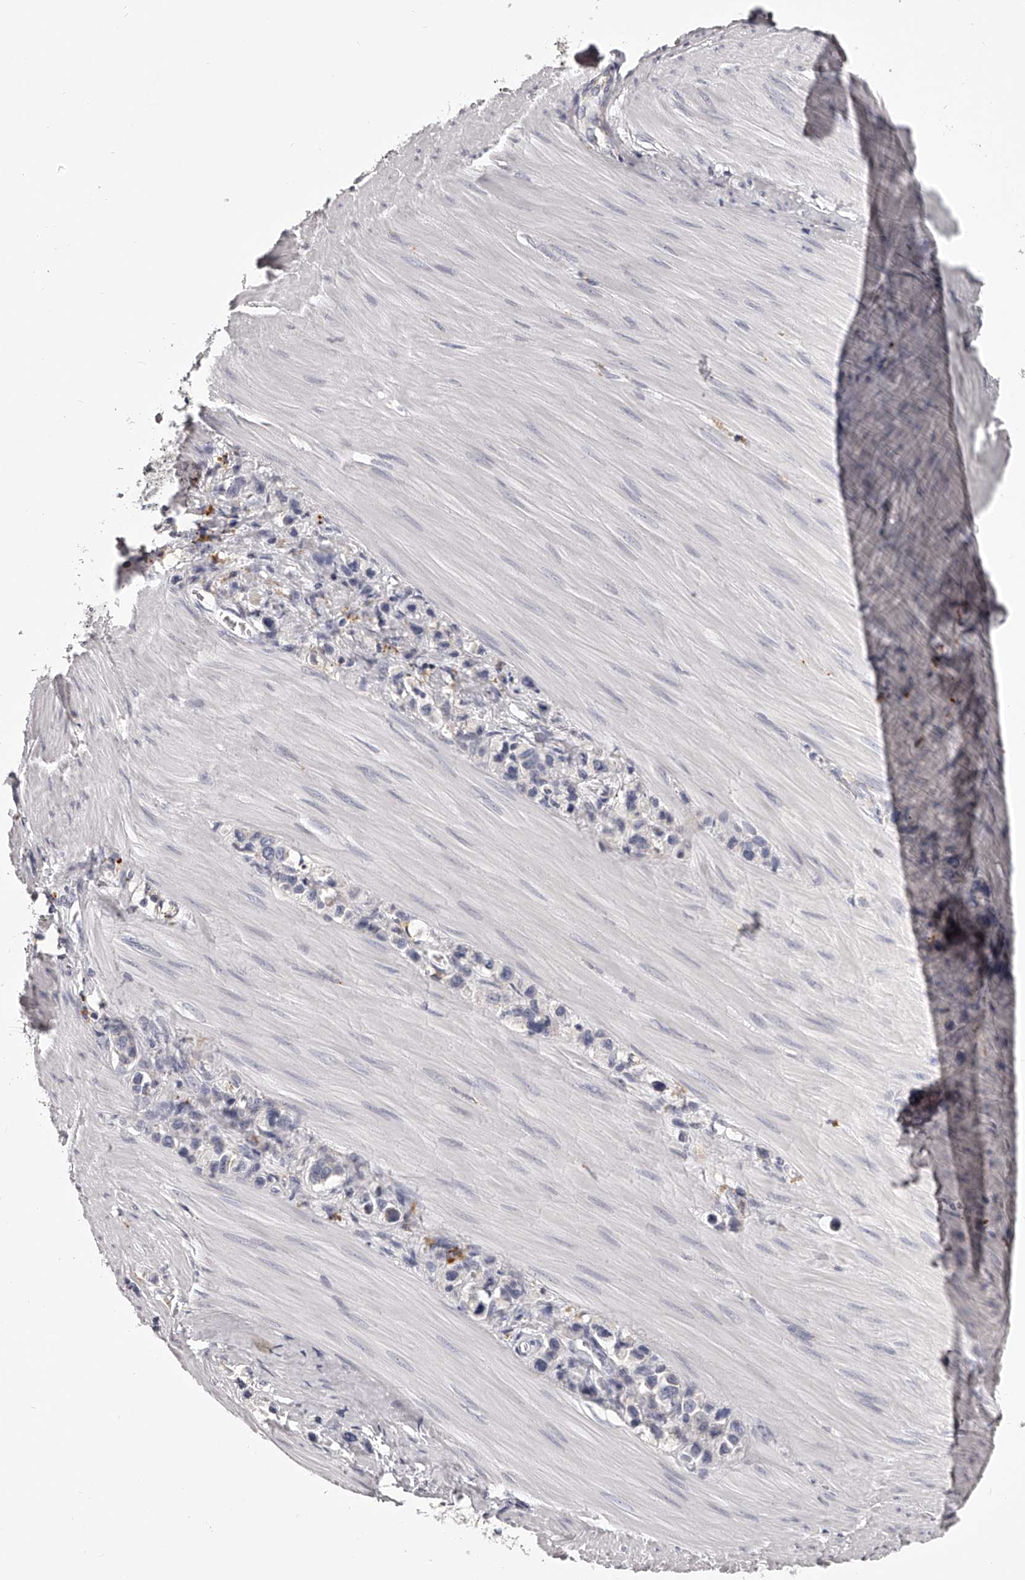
{"staining": {"intensity": "negative", "quantity": "none", "location": "none"}, "tissue": "stomach cancer", "cell_type": "Tumor cells", "image_type": "cancer", "snomed": [{"axis": "morphology", "description": "Adenocarcinoma, NOS"}, {"axis": "topography", "description": "Stomach"}], "caption": "Immunohistochemistry (IHC) of human stomach adenocarcinoma reveals no staining in tumor cells.", "gene": "DMRT1", "patient": {"sex": "female", "age": 65}}